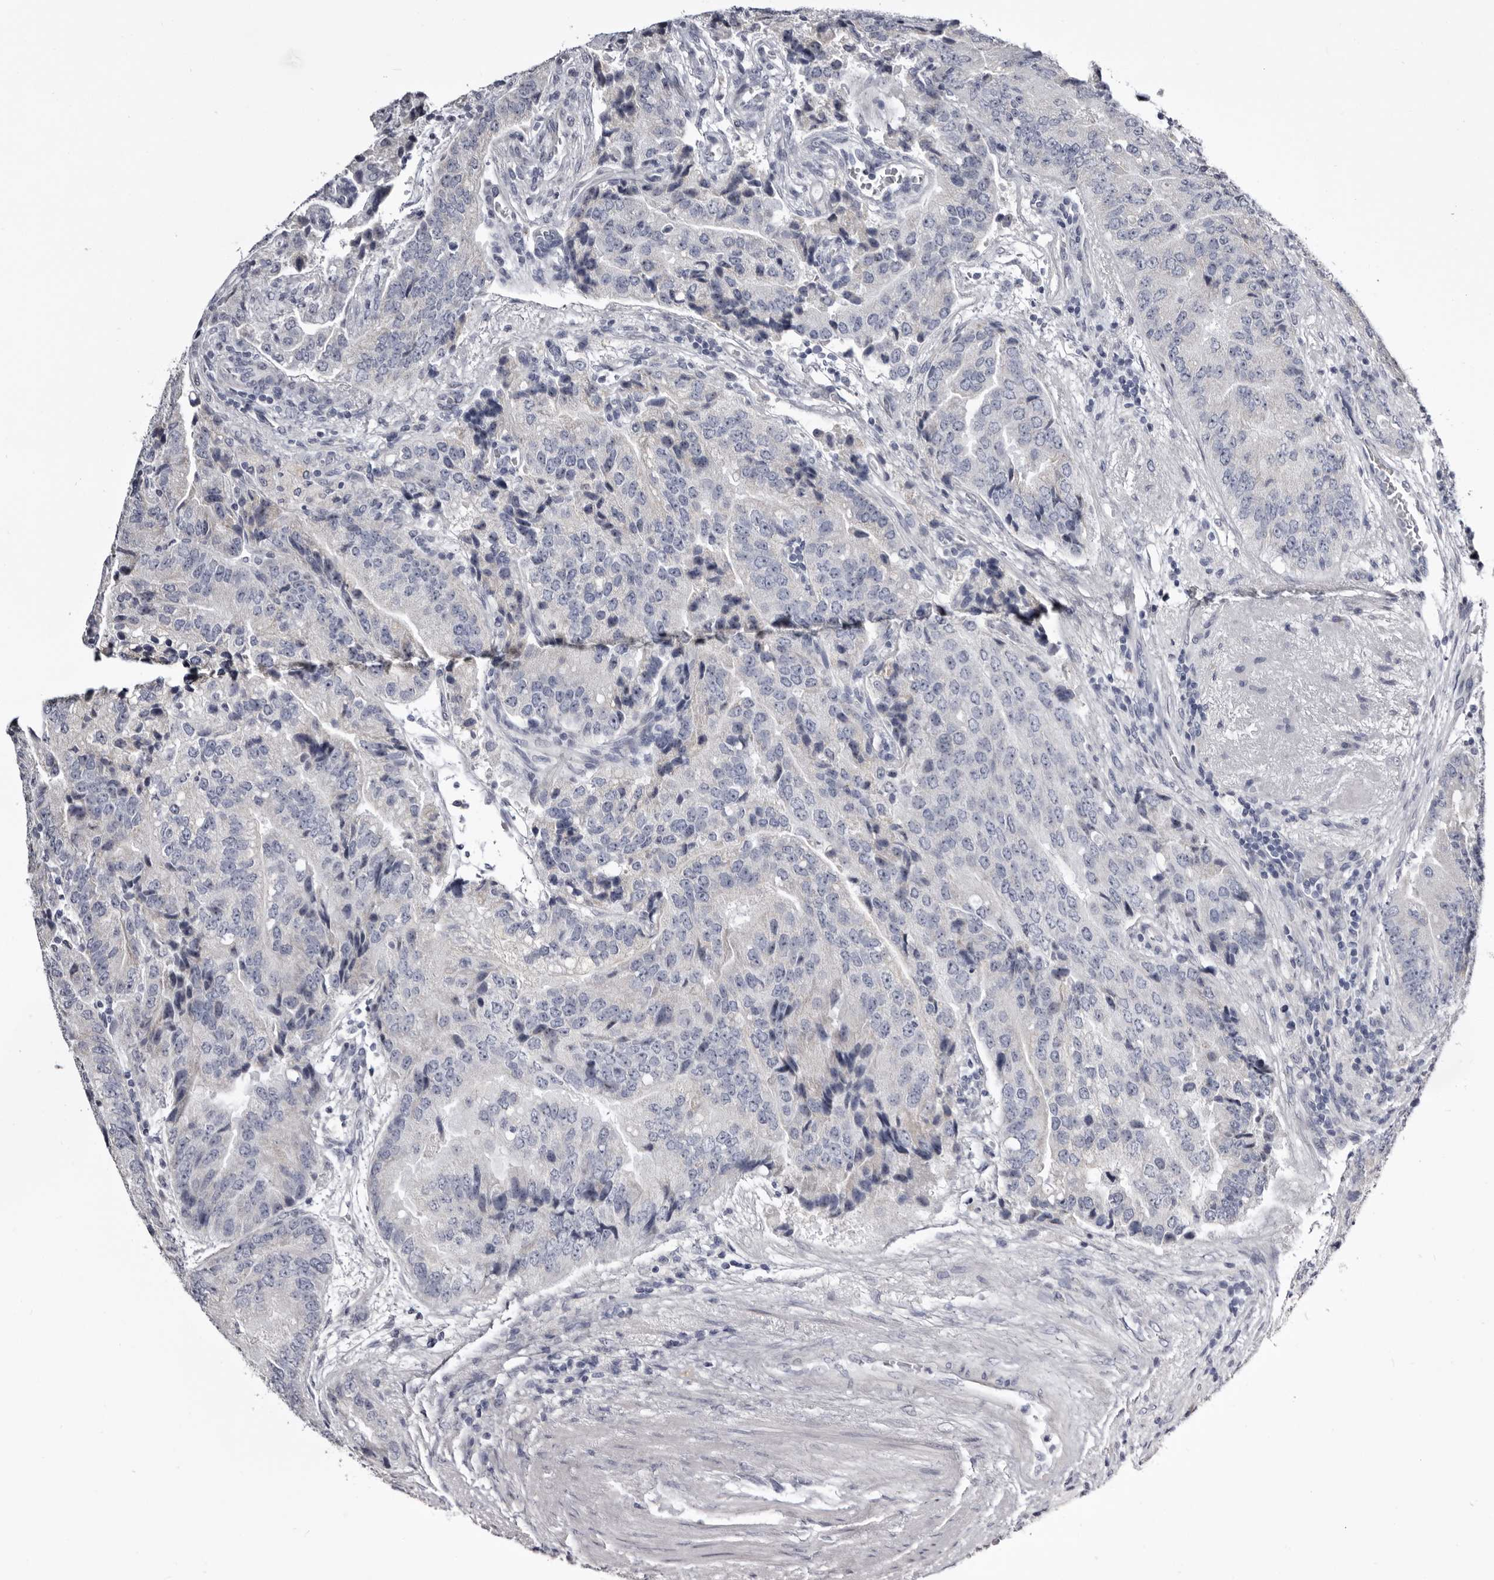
{"staining": {"intensity": "negative", "quantity": "none", "location": "none"}, "tissue": "prostate cancer", "cell_type": "Tumor cells", "image_type": "cancer", "snomed": [{"axis": "morphology", "description": "Adenocarcinoma, High grade"}, {"axis": "topography", "description": "Prostate"}], "caption": "Image shows no protein staining in tumor cells of adenocarcinoma (high-grade) (prostate) tissue. The staining was performed using DAB (3,3'-diaminobenzidine) to visualize the protein expression in brown, while the nuclei were stained in blue with hematoxylin (Magnification: 20x).", "gene": "CASQ1", "patient": {"sex": "male", "age": 70}}